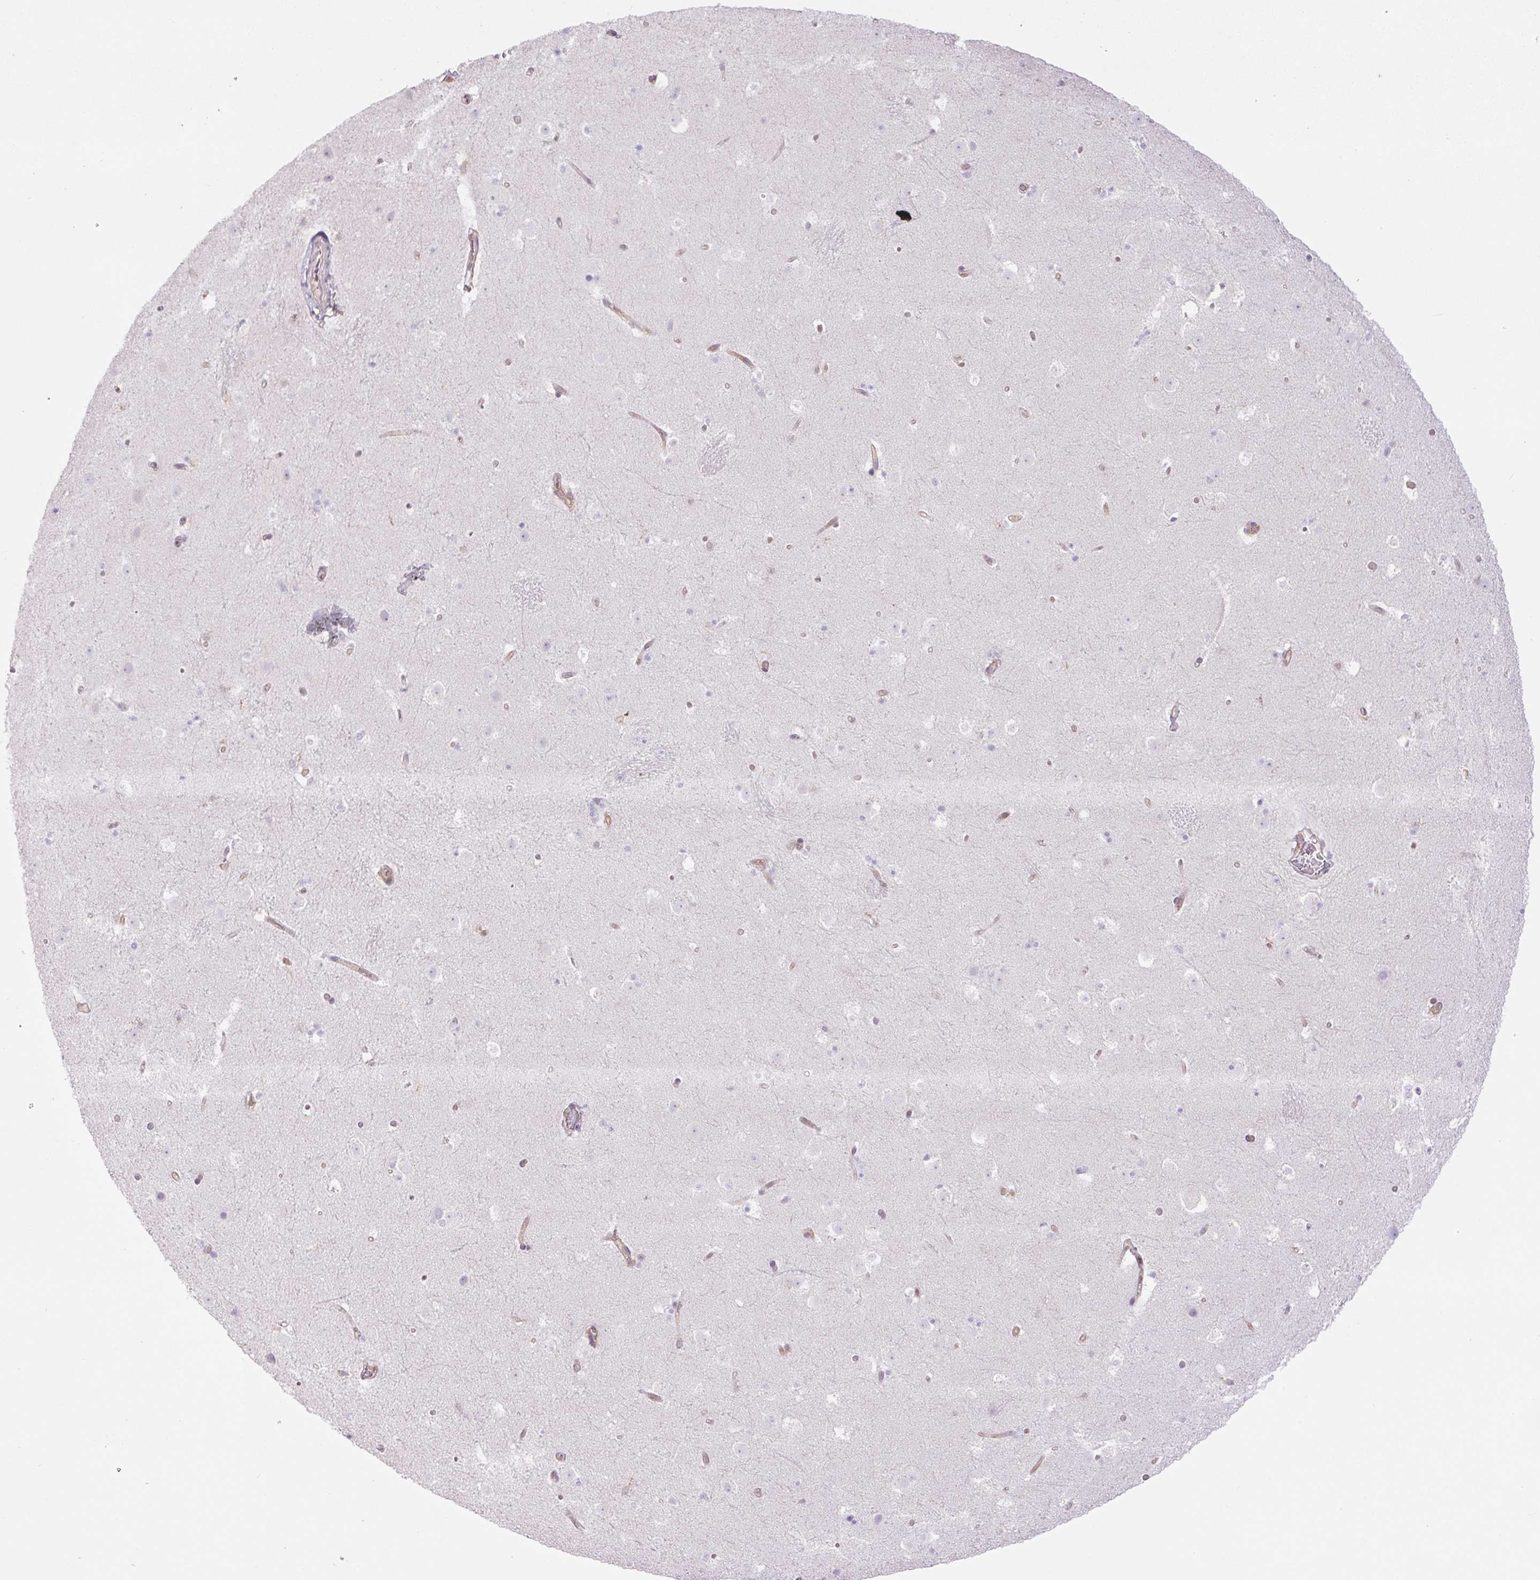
{"staining": {"intensity": "negative", "quantity": "none", "location": "none"}, "tissue": "caudate", "cell_type": "Glial cells", "image_type": "normal", "snomed": [{"axis": "morphology", "description": "Normal tissue, NOS"}, {"axis": "topography", "description": "Lateral ventricle wall"}], "caption": "There is no significant expression in glial cells of caudate. (DAB (3,3'-diaminobenzidine) immunohistochemistry with hematoxylin counter stain).", "gene": "MINK1", "patient": {"sex": "male", "age": 37}}